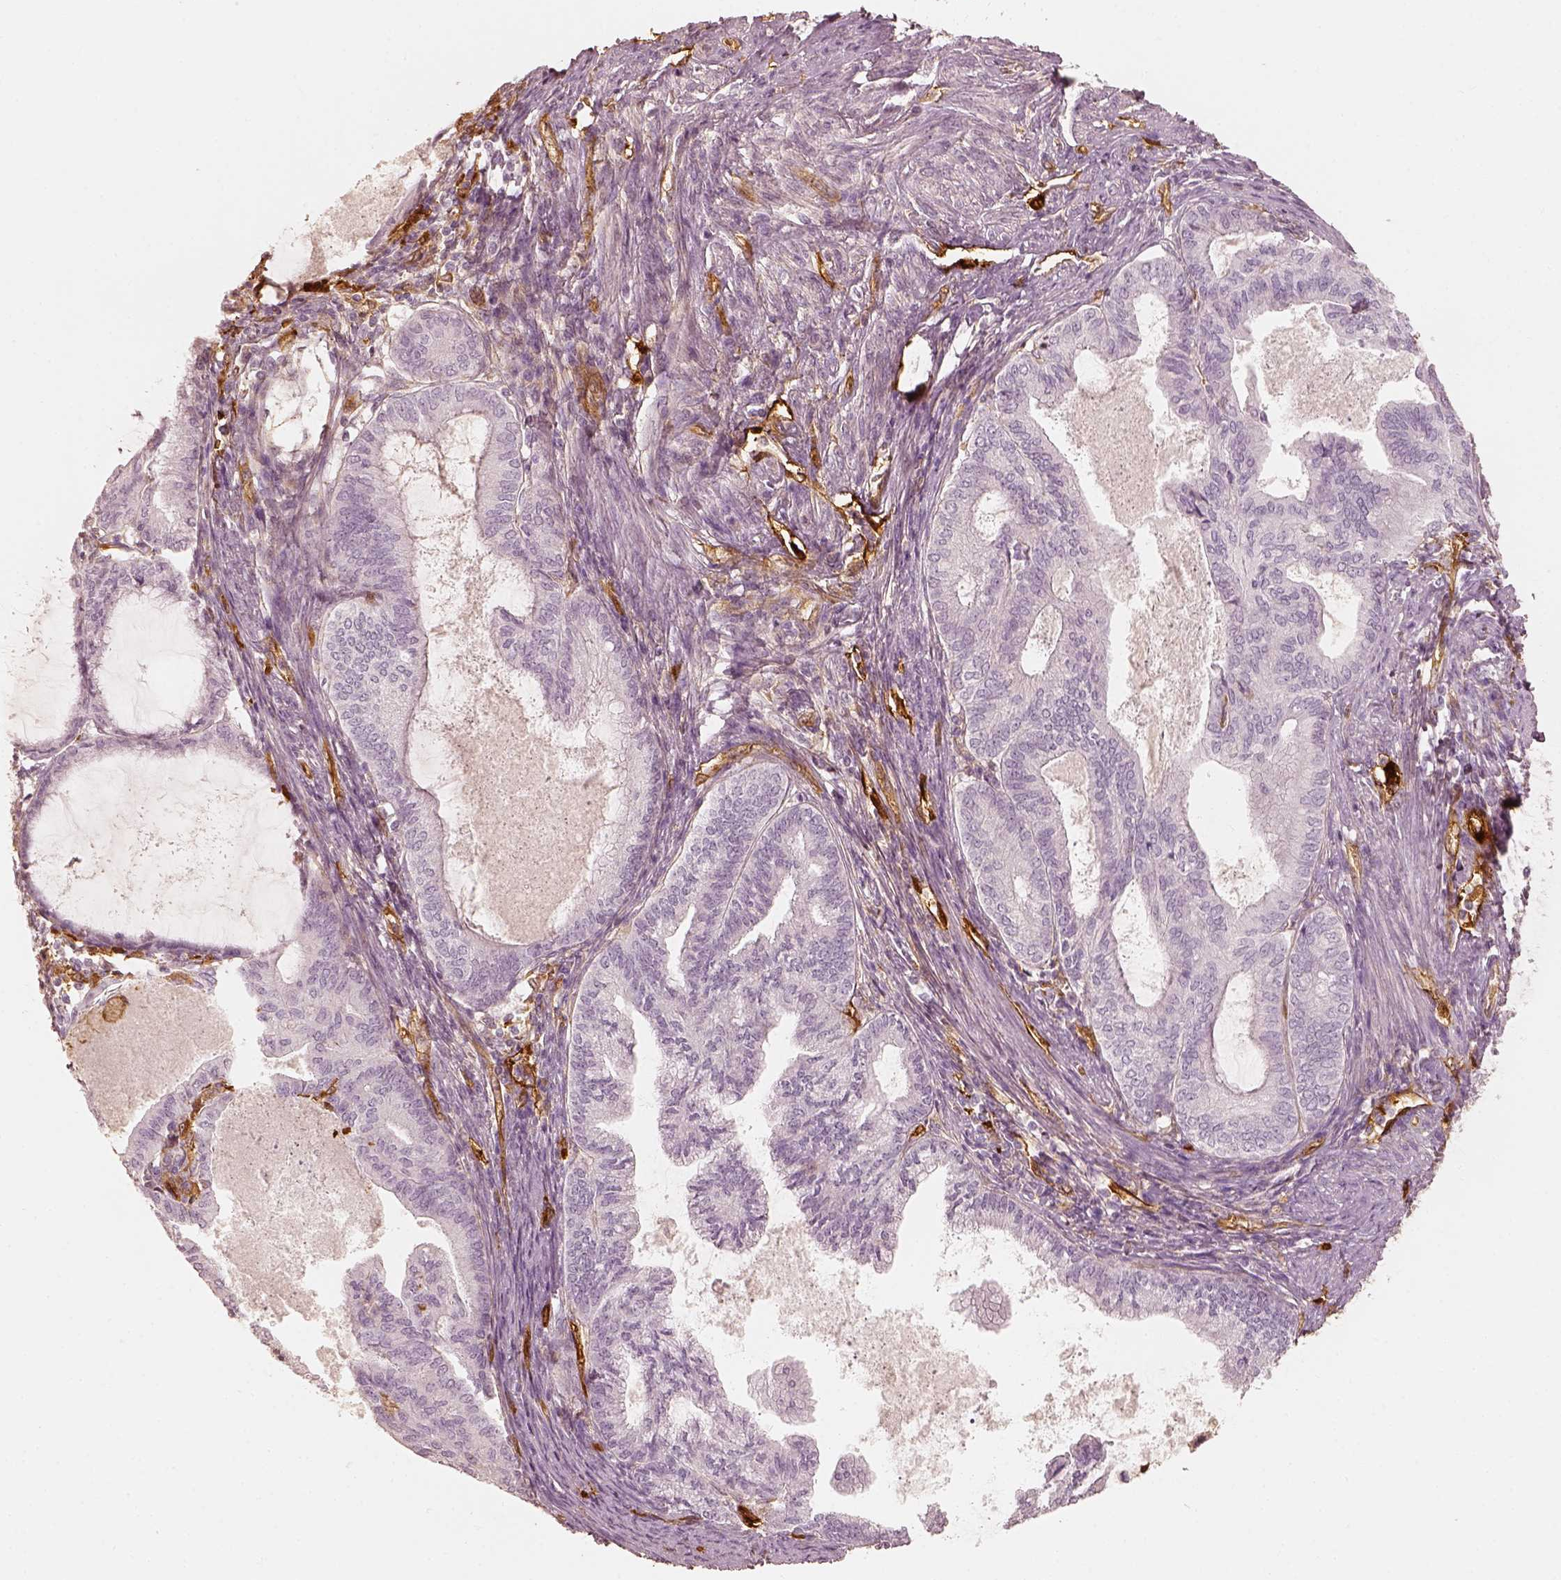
{"staining": {"intensity": "negative", "quantity": "none", "location": "none"}, "tissue": "endometrial cancer", "cell_type": "Tumor cells", "image_type": "cancer", "snomed": [{"axis": "morphology", "description": "Adenocarcinoma, NOS"}, {"axis": "topography", "description": "Endometrium"}], "caption": "Endometrial cancer (adenocarcinoma) was stained to show a protein in brown. There is no significant expression in tumor cells.", "gene": "FSCN1", "patient": {"sex": "female", "age": 86}}